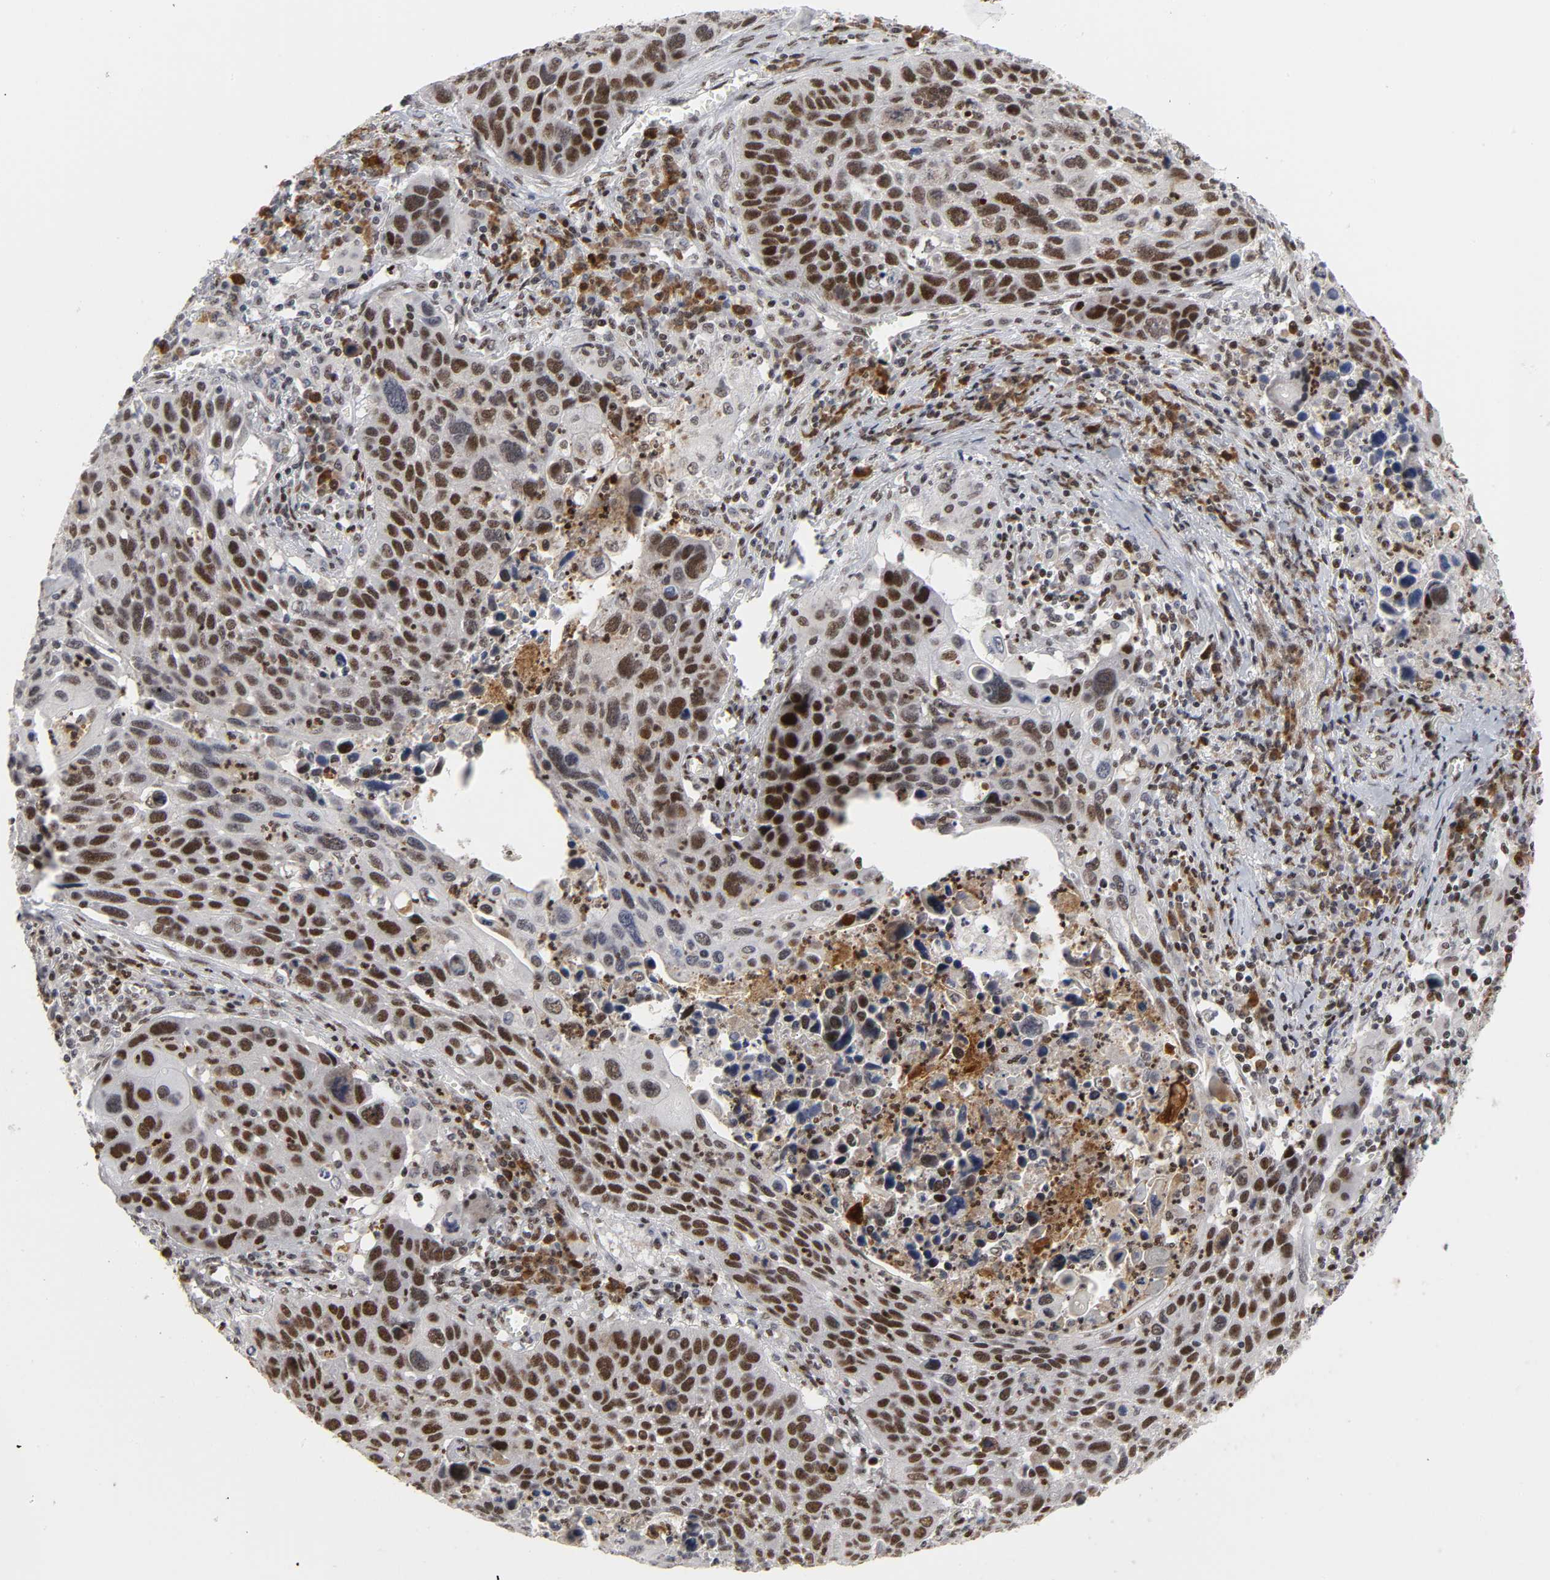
{"staining": {"intensity": "strong", "quantity": ">75%", "location": "nuclear"}, "tissue": "lung cancer", "cell_type": "Tumor cells", "image_type": "cancer", "snomed": [{"axis": "morphology", "description": "Squamous cell carcinoma, NOS"}, {"axis": "topography", "description": "Lung"}], "caption": "Immunohistochemistry image of lung squamous cell carcinoma stained for a protein (brown), which shows high levels of strong nuclear positivity in approximately >75% of tumor cells.", "gene": "CREBBP", "patient": {"sex": "male", "age": 68}}